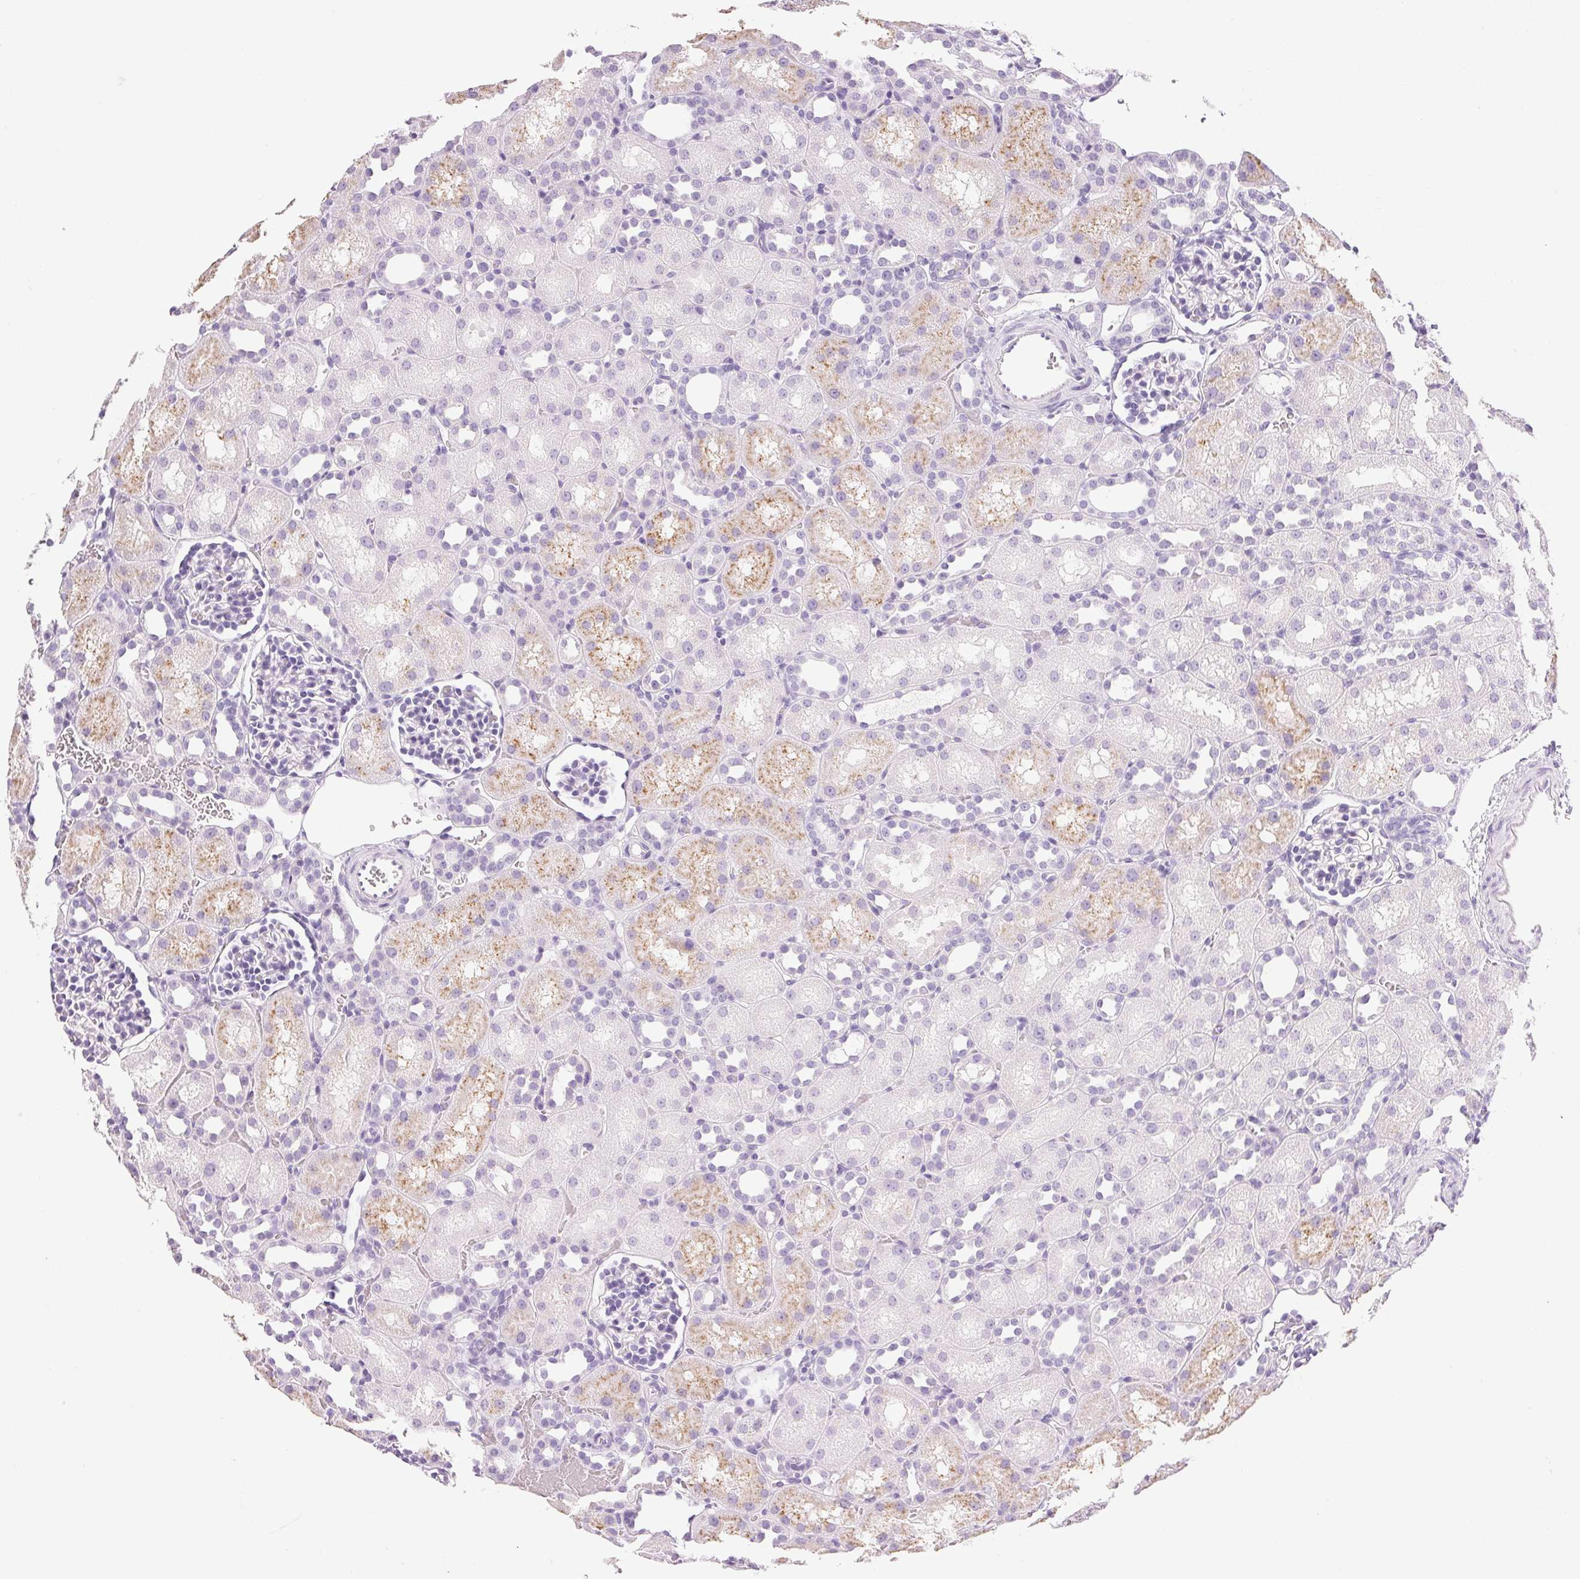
{"staining": {"intensity": "negative", "quantity": "none", "location": "none"}, "tissue": "kidney", "cell_type": "Cells in glomeruli", "image_type": "normal", "snomed": [{"axis": "morphology", "description": "Normal tissue, NOS"}, {"axis": "topography", "description": "Kidney"}], "caption": "A high-resolution micrograph shows immunohistochemistry (IHC) staining of normal kidney, which reveals no significant staining in cells in glomeruli.", "gene": "IGFBP1", "patient": {"sex": "male", "age": 1}}